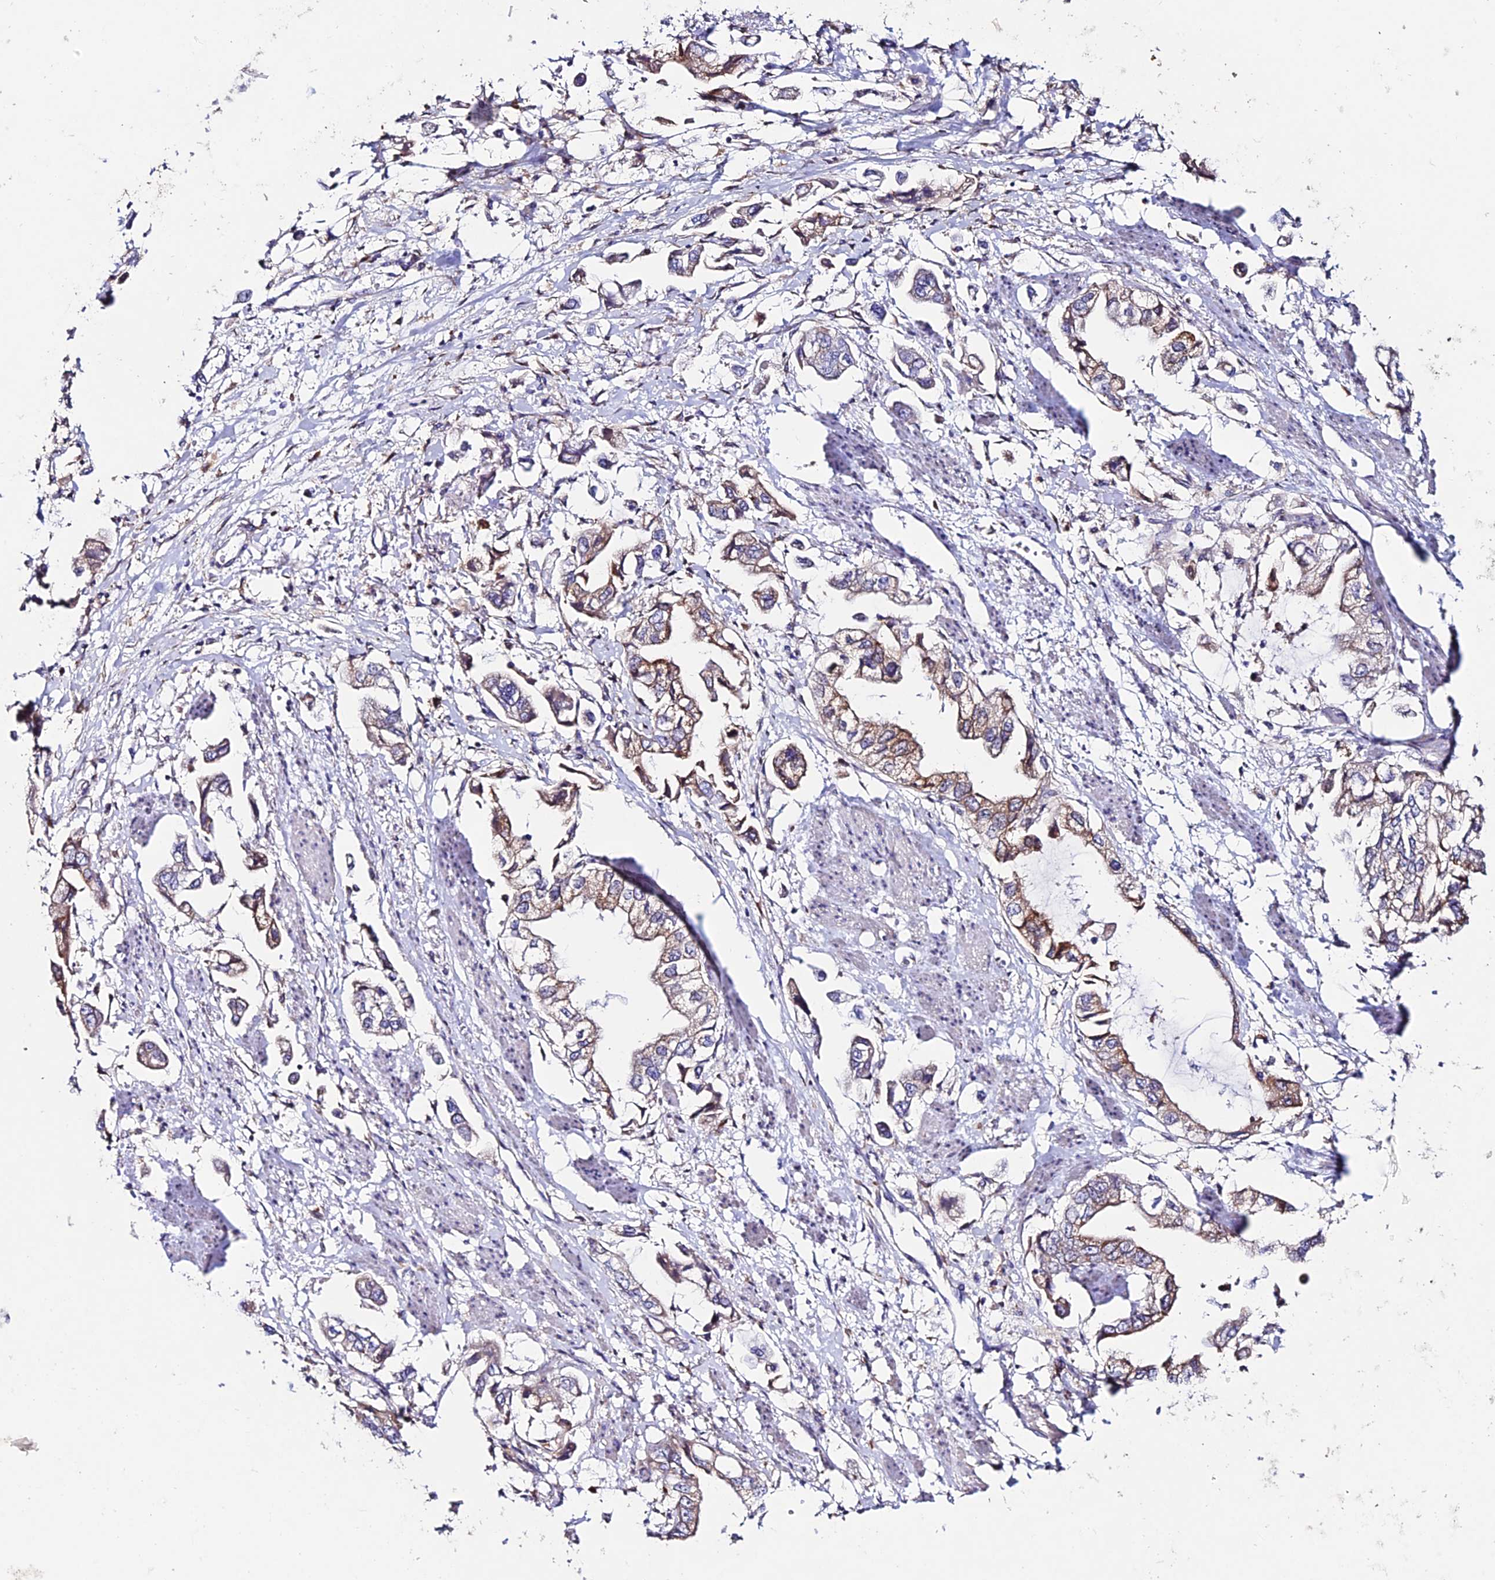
{"staining": {"intensity": "moderate", "quantity": "25%-75%", "location": "cytoplasmic/membranous"}, "tissue": "stomach cancer", "cell_type": "Tumor cells", "image_type": "cancer", "snomed": [{"axis": "morphology", "description": "Adenocarcinoma, NOS"}, {"axis": "topography", "description": "Stomach"}], "caption": "A high-resolution micrograph shows immunohistochemistry (IHC) staining of stomach cancer (adenocarcinoma), which displays moderate cytoplasmic/membranous staining in about 25%-75% of tumor cells. (DAB = brown stain, brightfield microscopy at high magnification).", "gene": "OR51Q1", "patient": {"sex": "male", "age": 62}}